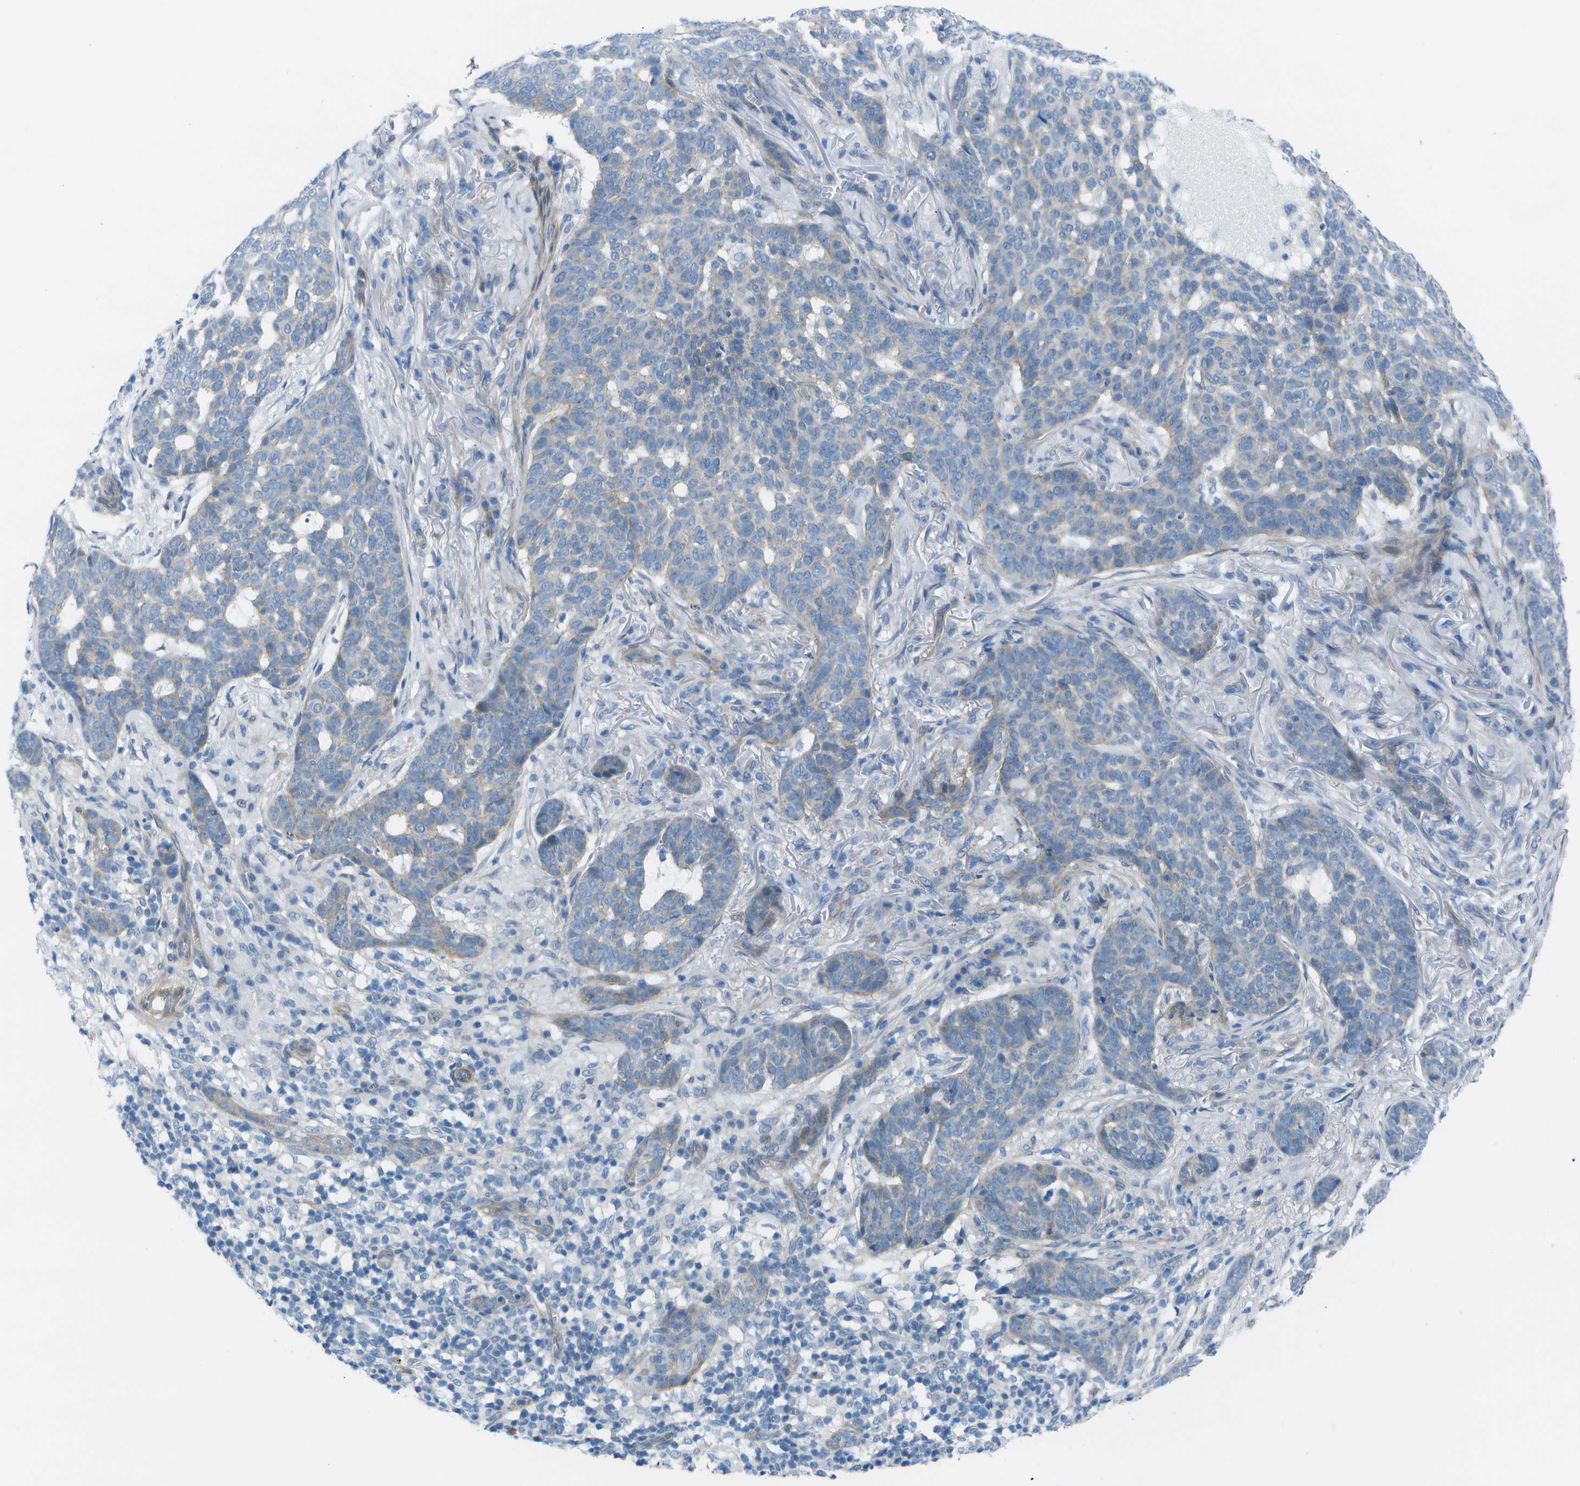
{"staining": {"intensity": "weak", "quantity": "<25%", "location": "cytoplasmic/membranous"}, "tissue": "skin cancer", "cell_type": "Tumor cells", "image_type": "cancer", "snomed": [{"axis": "morphology", "description": "Basal cell carcinoma"}, {"axis": "topography", "description": "Skin"}], "caption": "Immunohistochemistry (IHC) of human basal cell carcinoma (skin) shows no staining in tumor cells.", "gene": "SORBS3", "patient": {"sex": "male", "age": 85}}